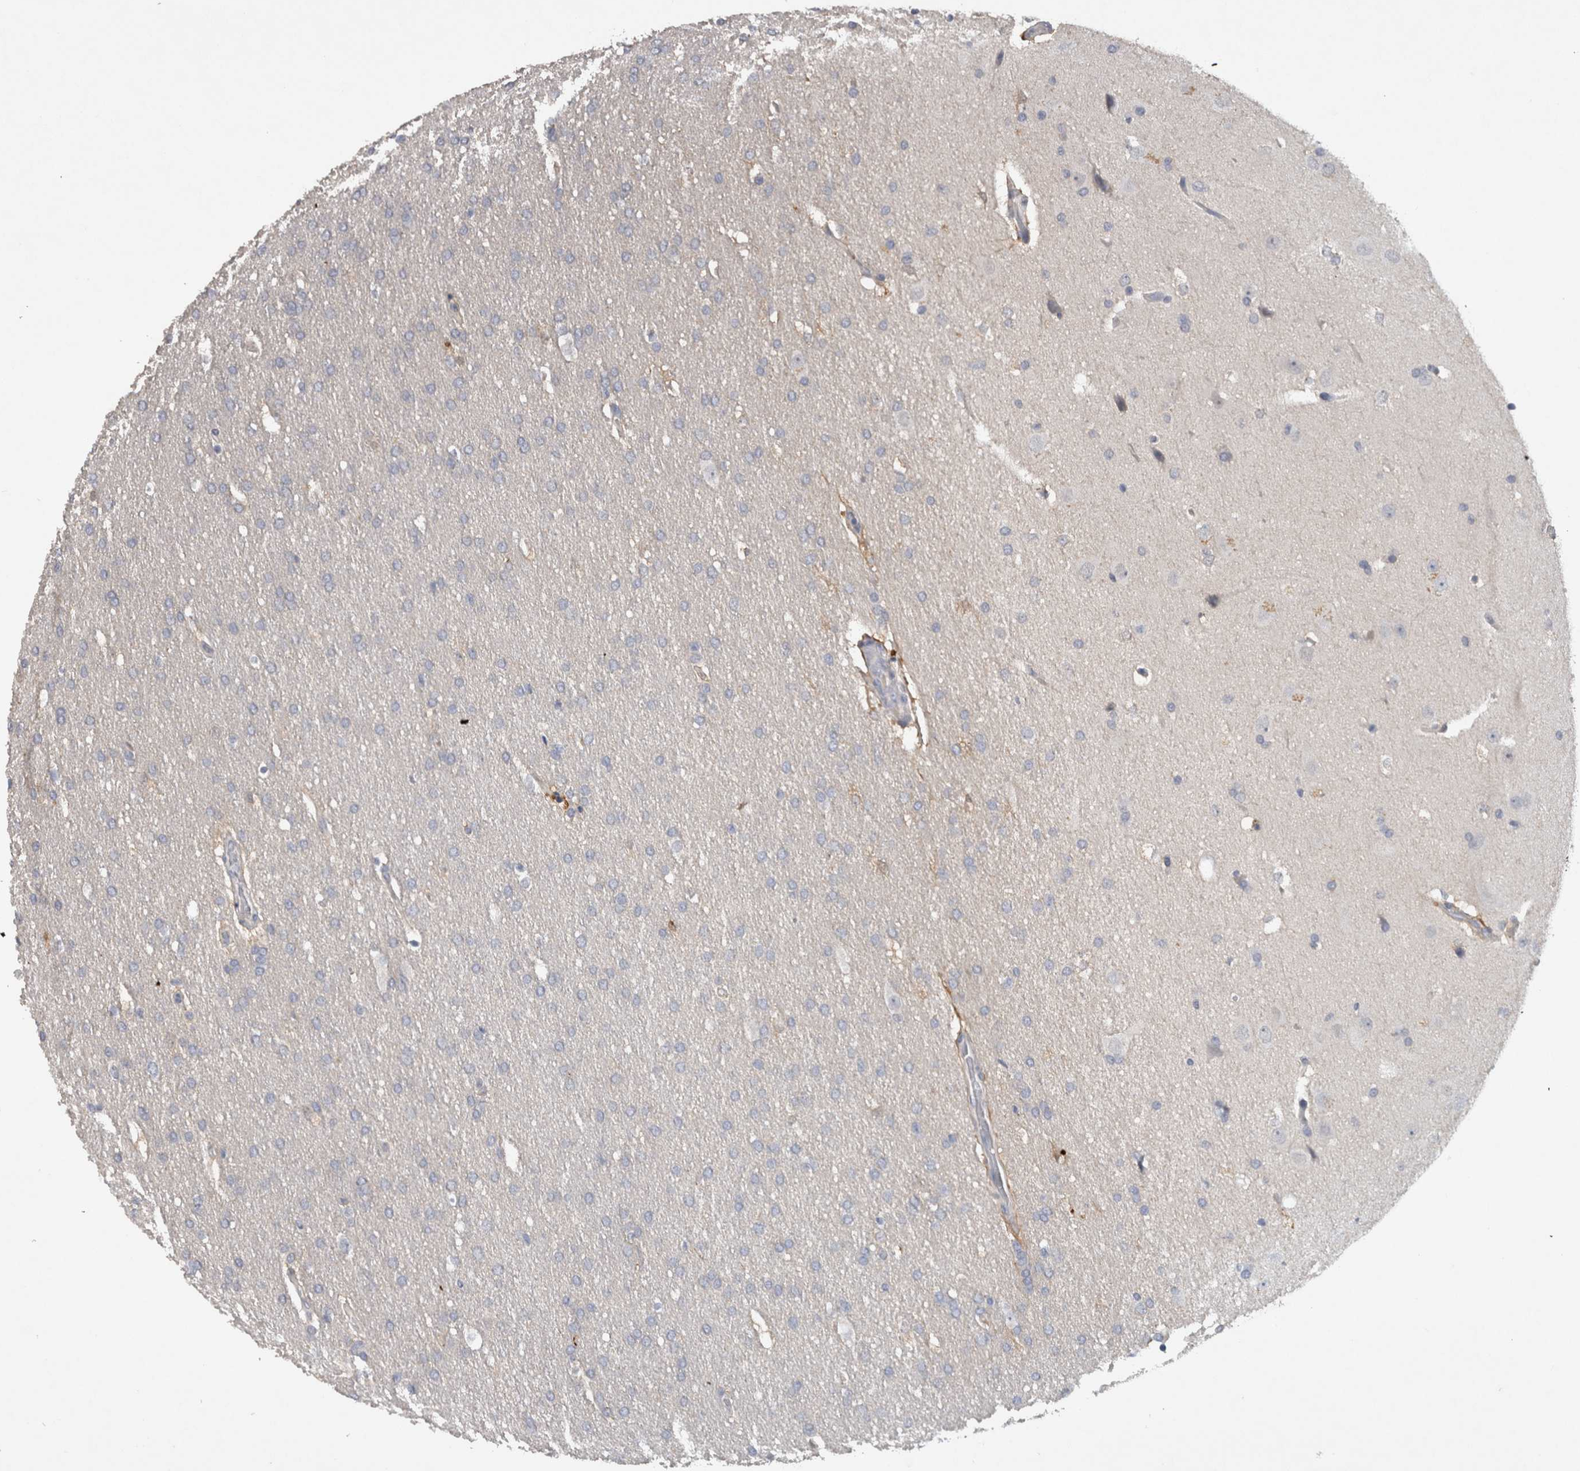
{"staining": {"intensity": "negative", "quantity": "none", "location": "none"}, "tissue": "glioma", "cell_type": "Tumor cells", "image_type": "cancer", "snomed": [{"axis": "morphology", "description": "Glioma, malignant, Low grade"}, {"axis": "topography", "description": "Brain"}], "caption": "This is an immunohistochemistry (IHC) histopathology image of human malignant glioma (low-grade). There is no staining in tumor cells.", "gene": "HEXD", "patient": {"sex": "female", "age": 37}}